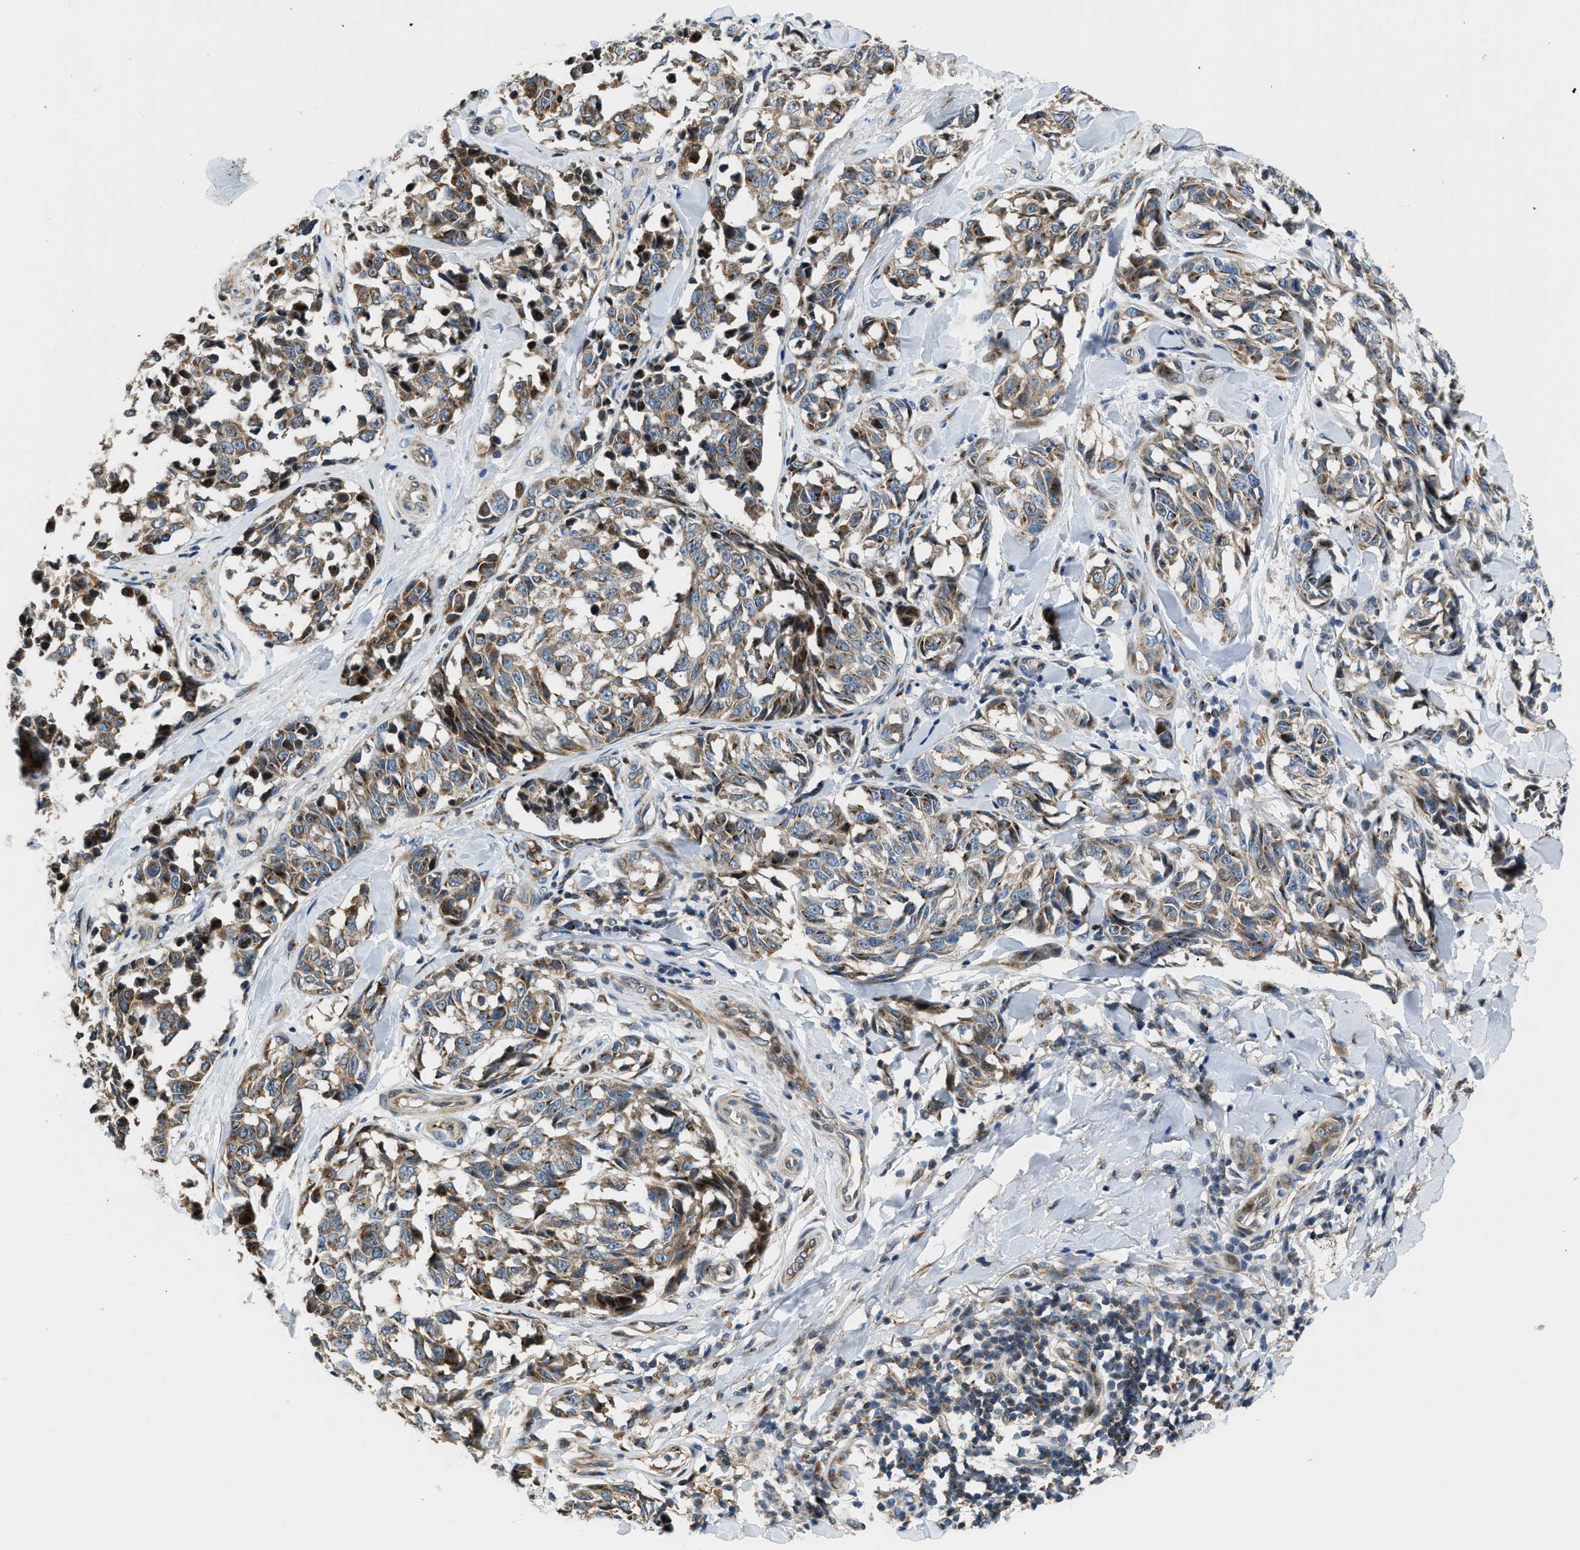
{"staining": {"intensity": "moderate", "quantity": ">75%", "location": "cytoplasmic/membranous"}, "tissue": "melanoma", "cell_type": "Tumor cells", "image_type": "cancer", "snomed": [{"axis": "morphology", "description": "Malignant melanoma, NOS"}, {"axis": "topography", "description": "Skin"}], "caption": "This histopathology image reveals melanoma stained with immunohistochemistry (IHC) to label a protein in brown. The cytoplasmic/membranous of tumor cells show moderate positivity for the protein. Nuclei are counter-stained blue.", "gene": "FUT8", "patient": {"sex": "female", "age": 64}}